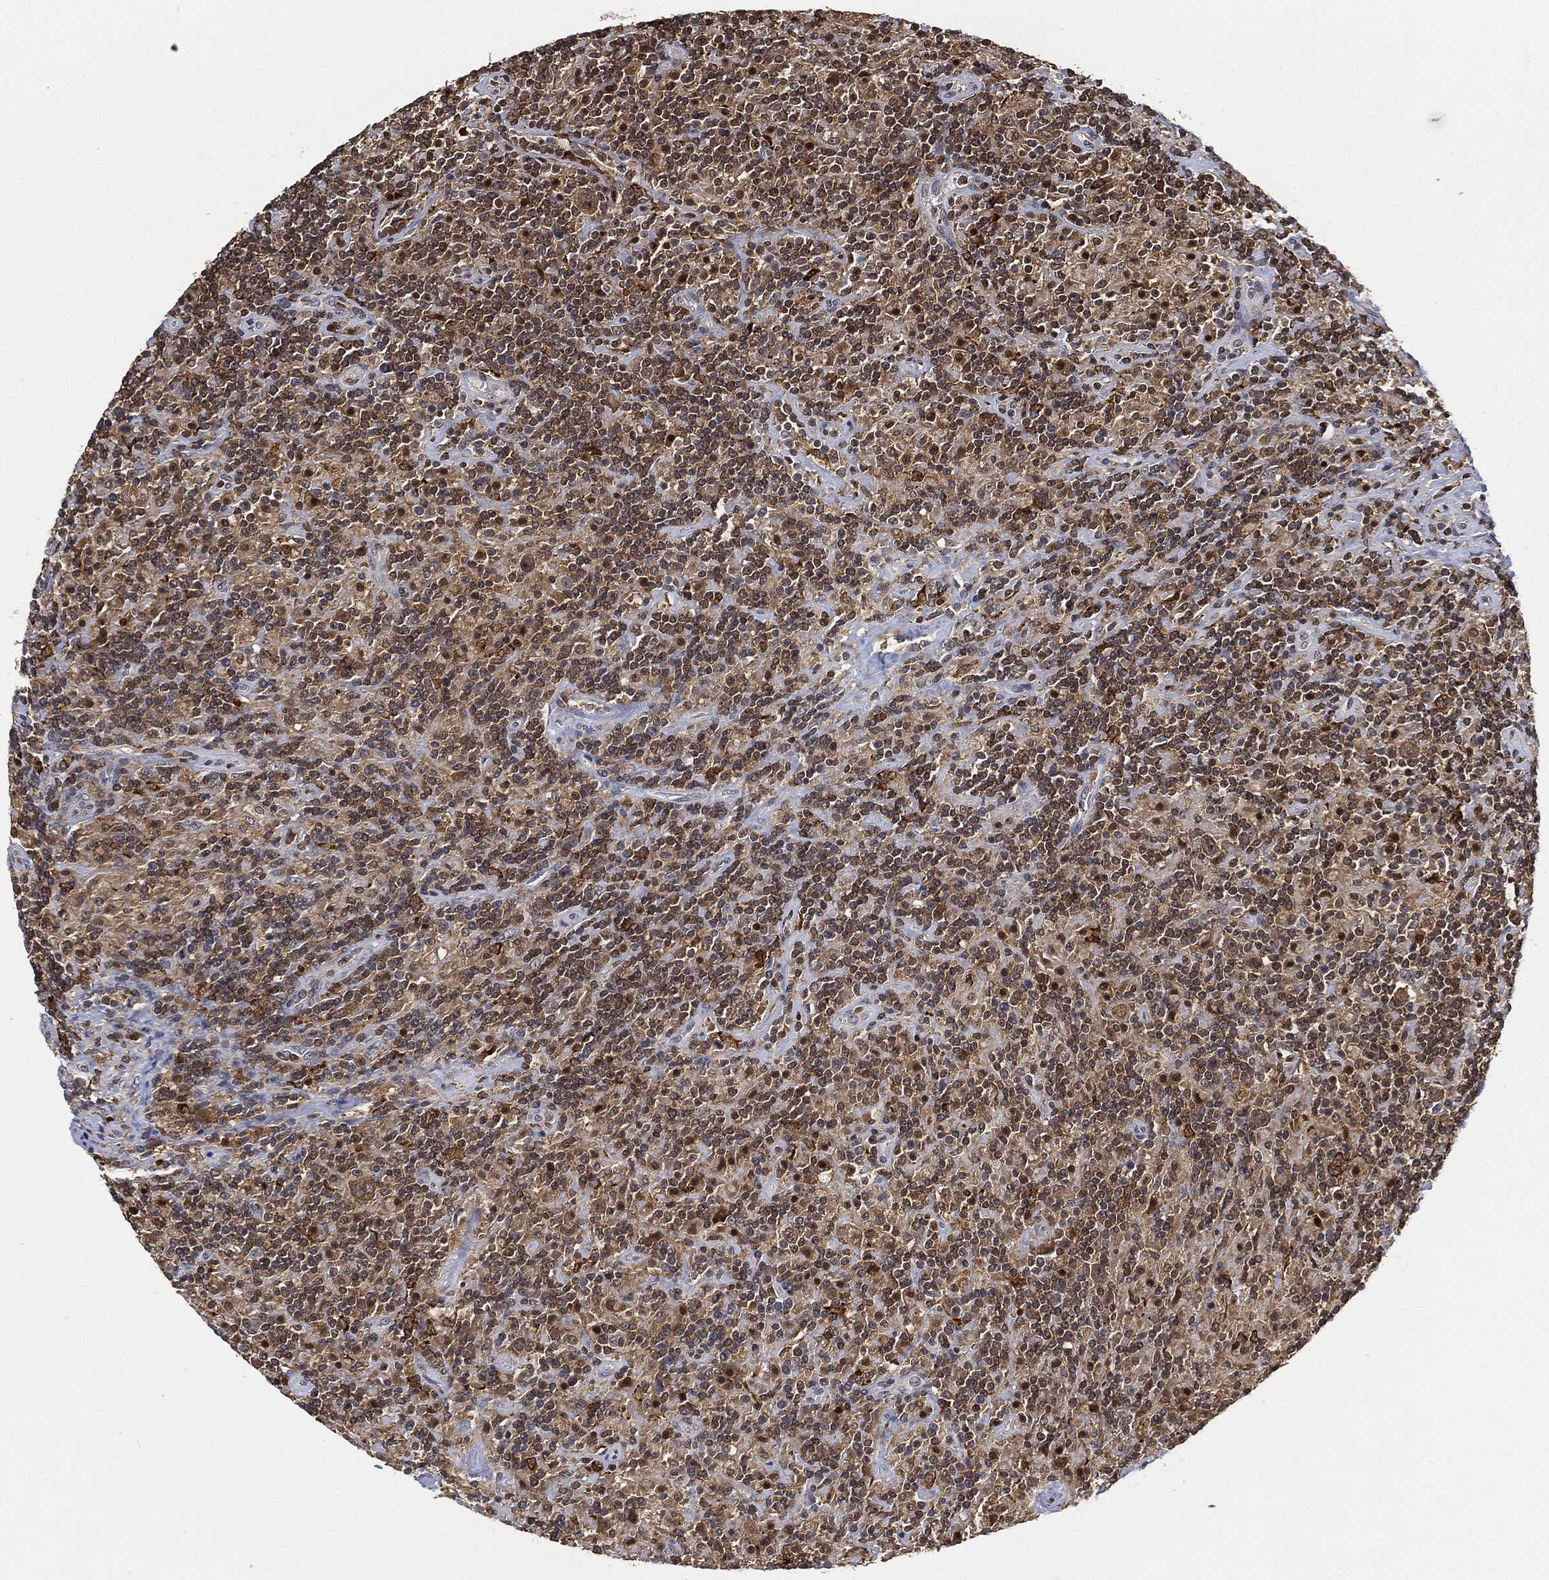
{"staining": {"intensity": "weak", "quantity": "25%-75%", "location": "cytoplasmic/membranous"}, "tissue": "lymphoma", "cell_type": "Tumor cells", "image_type": "cancer", "snomed": [{"axis": "morphology", "description": "Hodgkin's disease, NOS"}, {"axis": "topography", "description": "Lymph node"}], "caption": "Immunohistochemistry of lymphoma displays low levels of weak cytoplasmic/membranous staining in approximately 25%-75% of tumor cells.", "gene": "WDR26", "patient": {"sex": "male", "age": 70}}